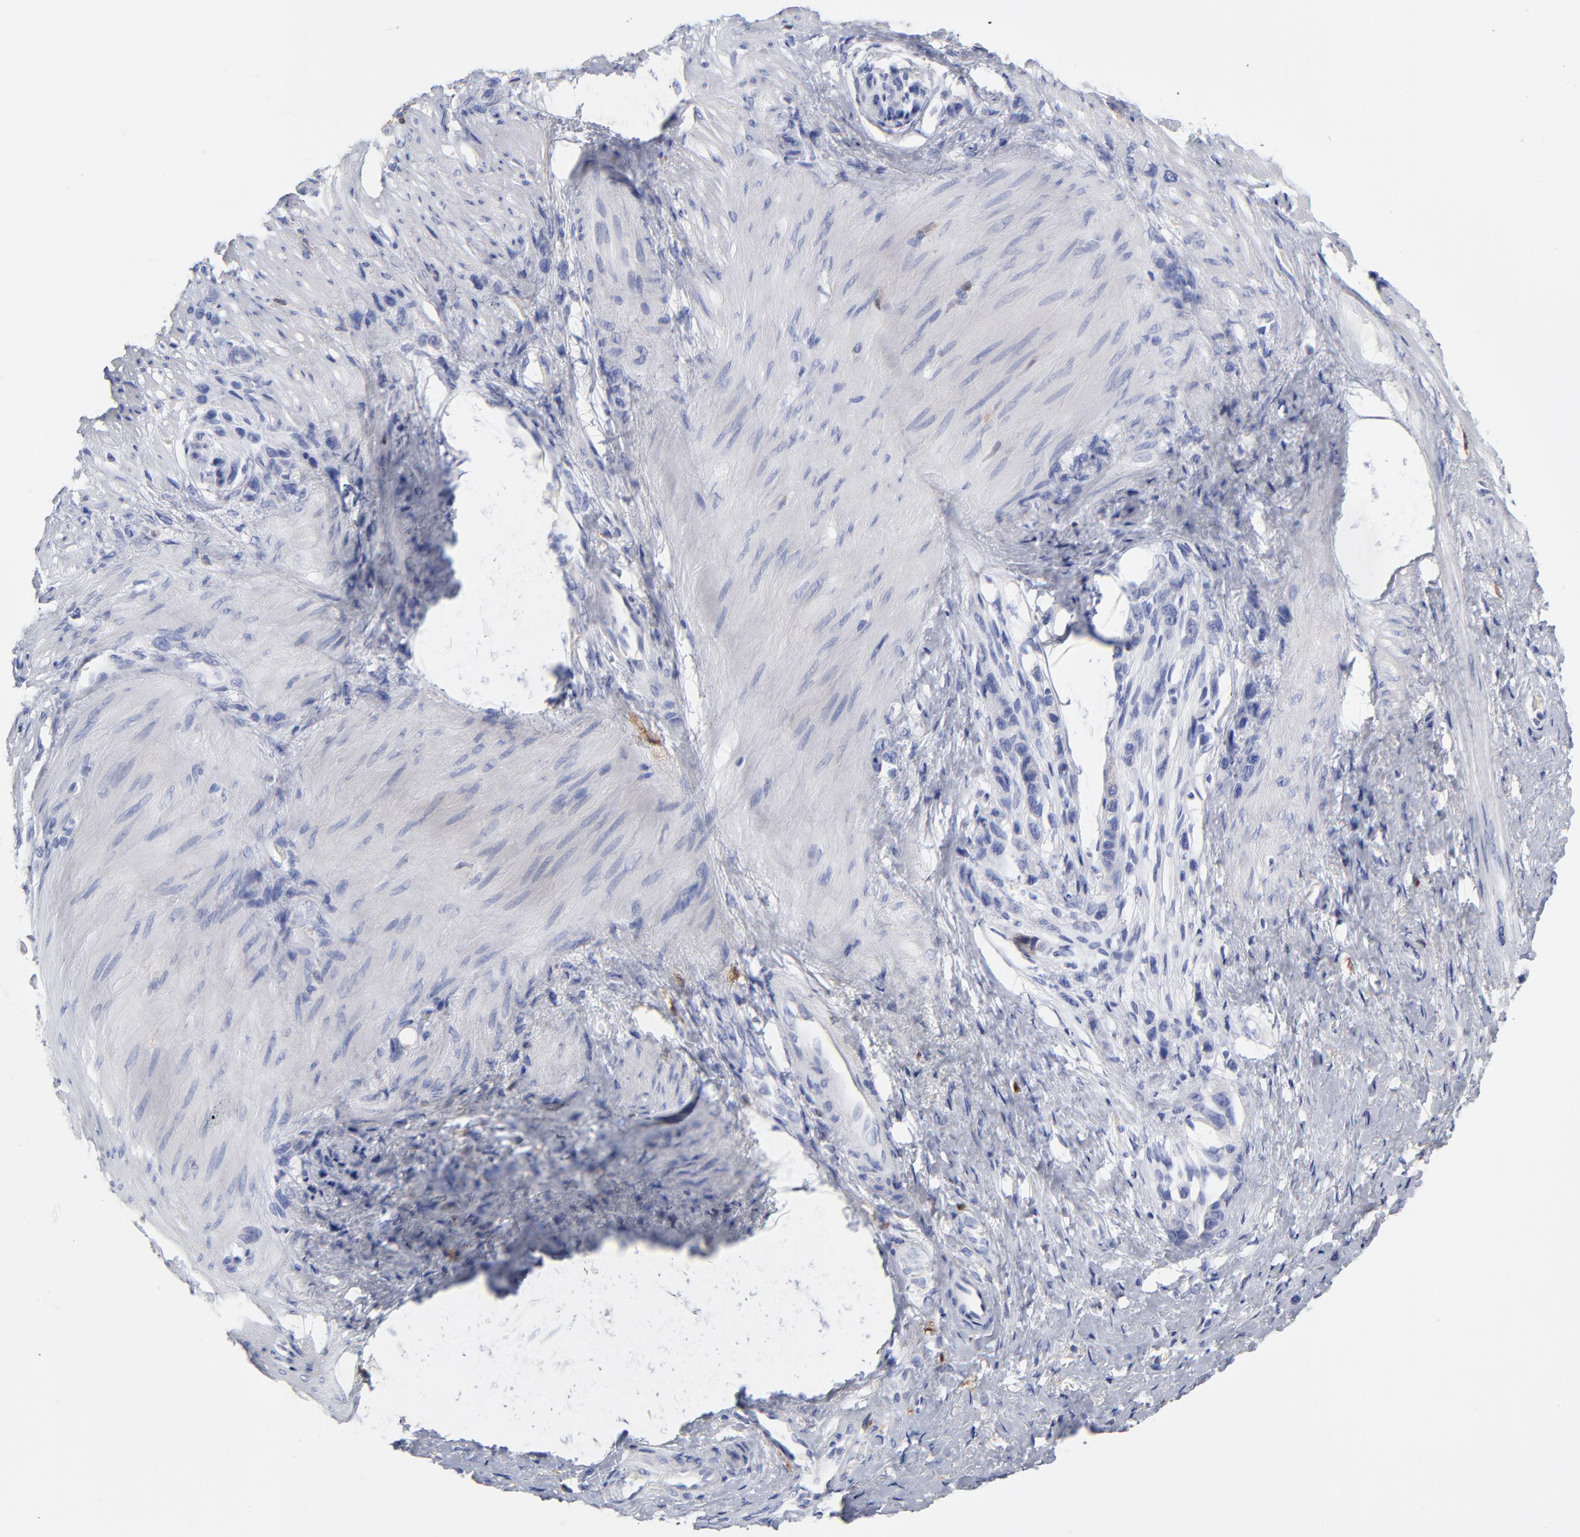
{"staining": {"intensity": "negative", "quantity": "none", "location": "none"}, "tissue": "stomach cancer", "cell_type": "Tumor cells", "image_type": "cancer", "snomed": [{"axis": "morphology", "description": "Normal tissue, NOS"}, {"axis": "morphology", "description": "Adenocarcinoma, NOS"}, {"axis": "morphology", "description": "Adenocarcinoma, High grade"}, {"axis": "topography", "description": "Stomach, upper"}, {"axis": "topography", "description": "Stomach"}], "caption": "Immunohistochemical staining of human stomach cancer demonstrates no significant staining in tumor cells.", "gene": "PTP4A1", "patient": {"sex": "female", "age": 65}}